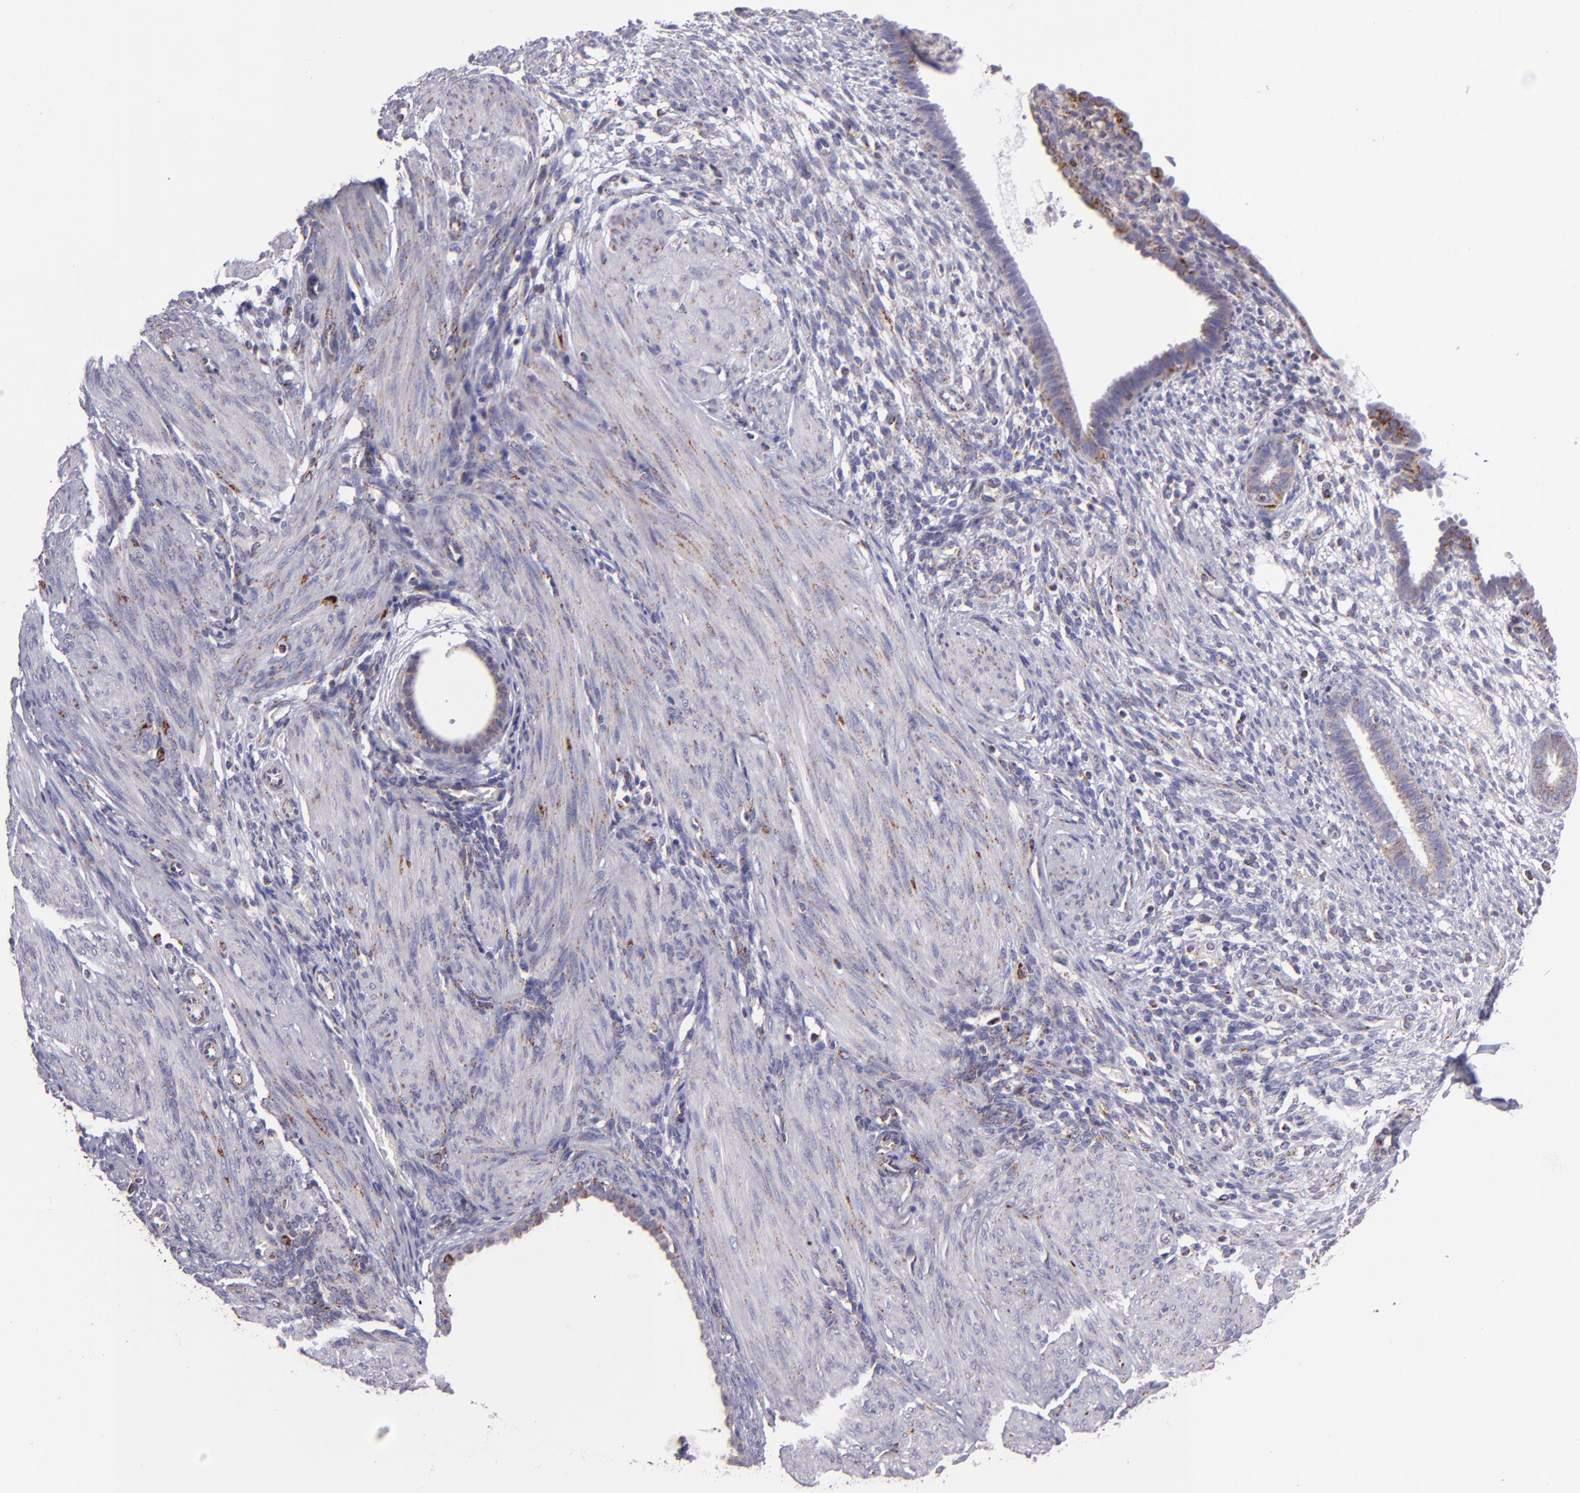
{"staining": {"intensity": "negative", "quantity": "none", "location": "none"}, "tissue": "endometrium", "cell_type": "Cells in endometrial stroma", "image_type": "normal", "snomed": [{"axis": "morphology", "description": "Normal tissue, NOS"}, {"axis": "topography", "description": "Endometrium"}], "caption": "Human endometrium stained for a protein using immunohistochemistry demonstrates no positivity in cells in endometrial stroma.", "gene": "HSPD1", "patient": {"sex": "female", "age": 72}}